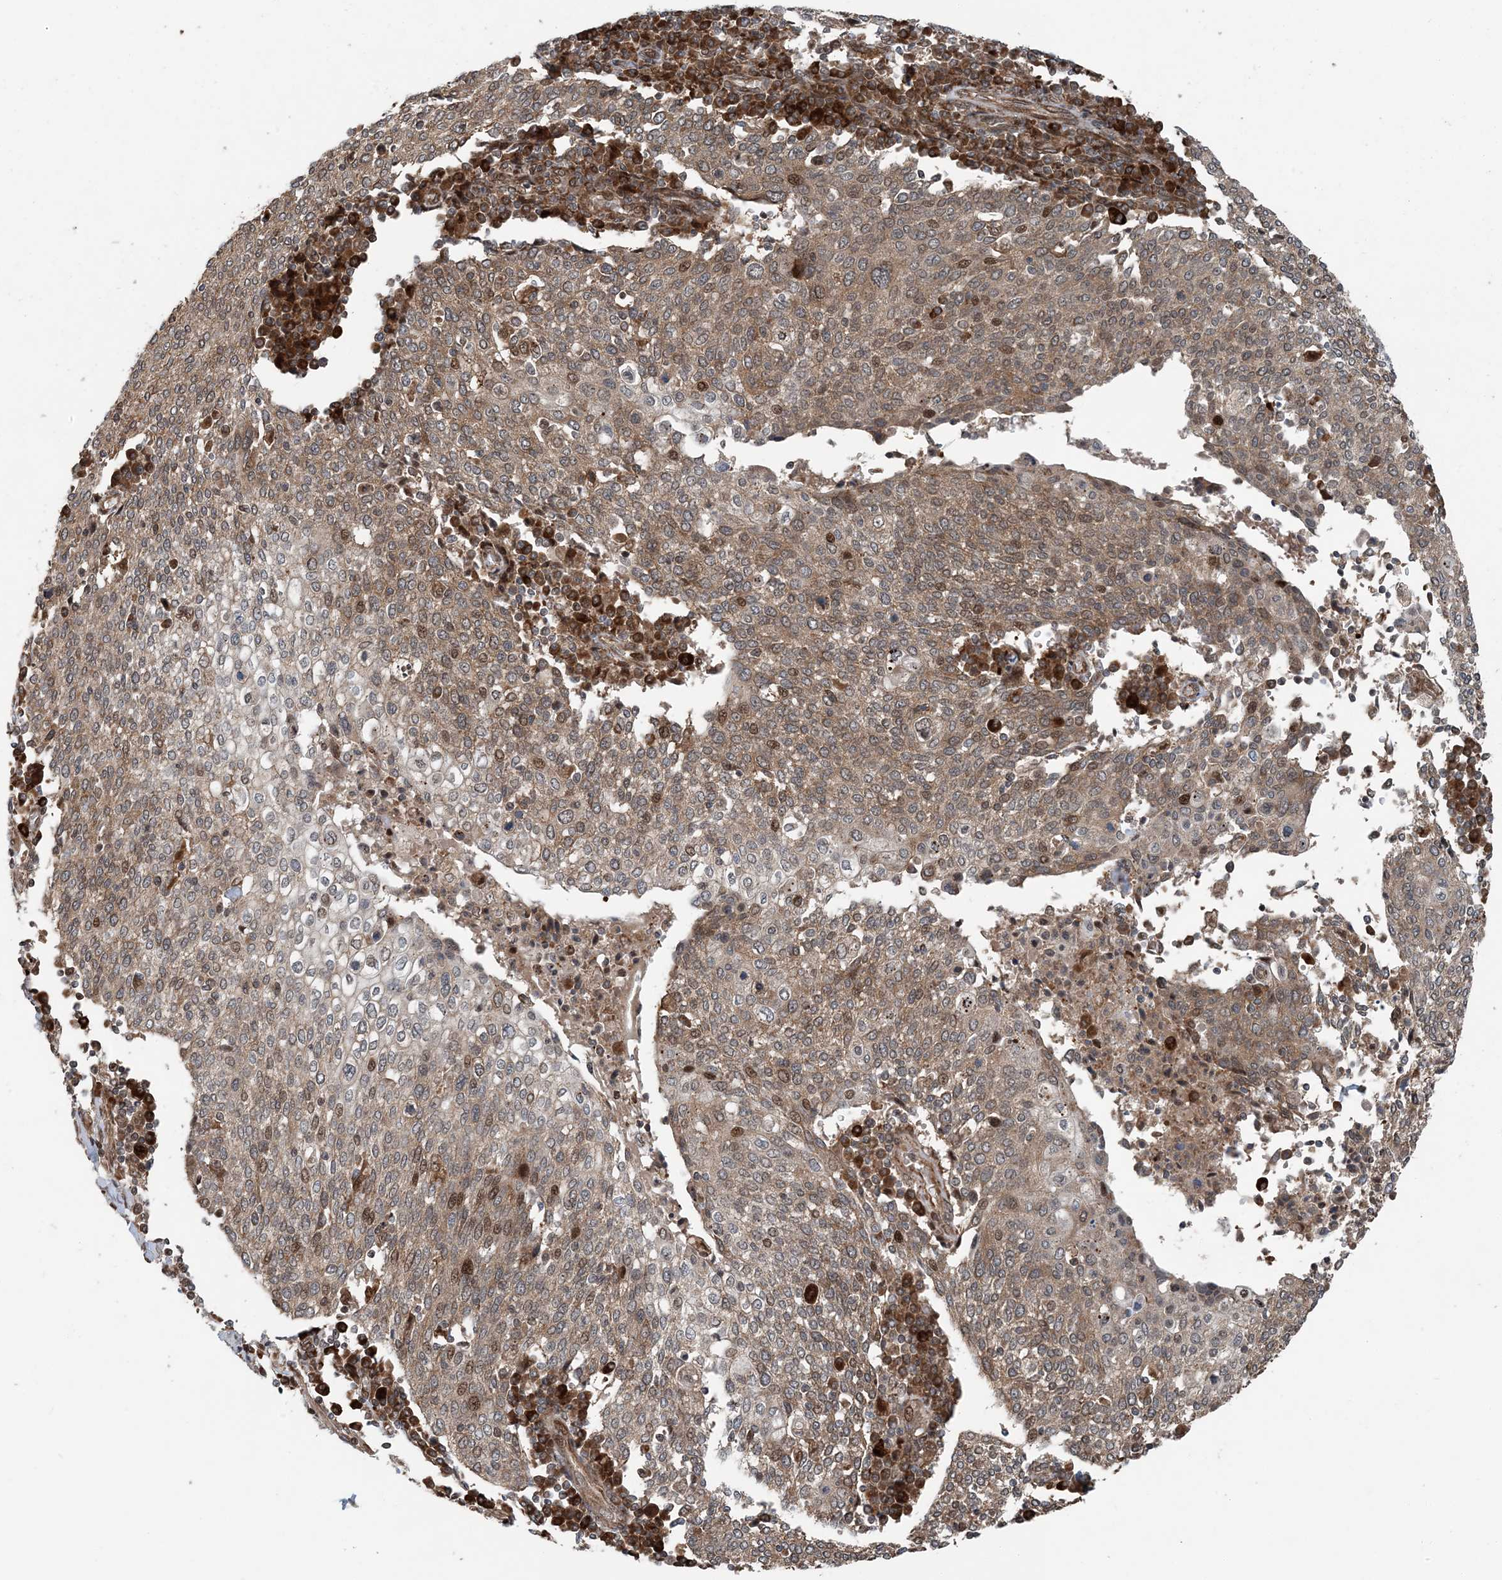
{"staining": {"intensity": "moderate", "quantity": ">75%", "location": "cytoplasmic/membranous"}, "tissue": "cervical cancer", "cell_type": "Tumor cells", "image_type": "cancer", "snomed": [{"axis": "morphology", "description": "Squamous cell carcinoma, NOS"}, {"axis": "topography", "description": "Cervix"}], "caption": "IHC (DAB) staining of cervical squamous cell carcinoma demonstrates moderate cytoplasmic/membranous protein staining in about >75% of tumor cells.", "gene": "EDEM2", "patient": {"sex": "female", "age": 40}}